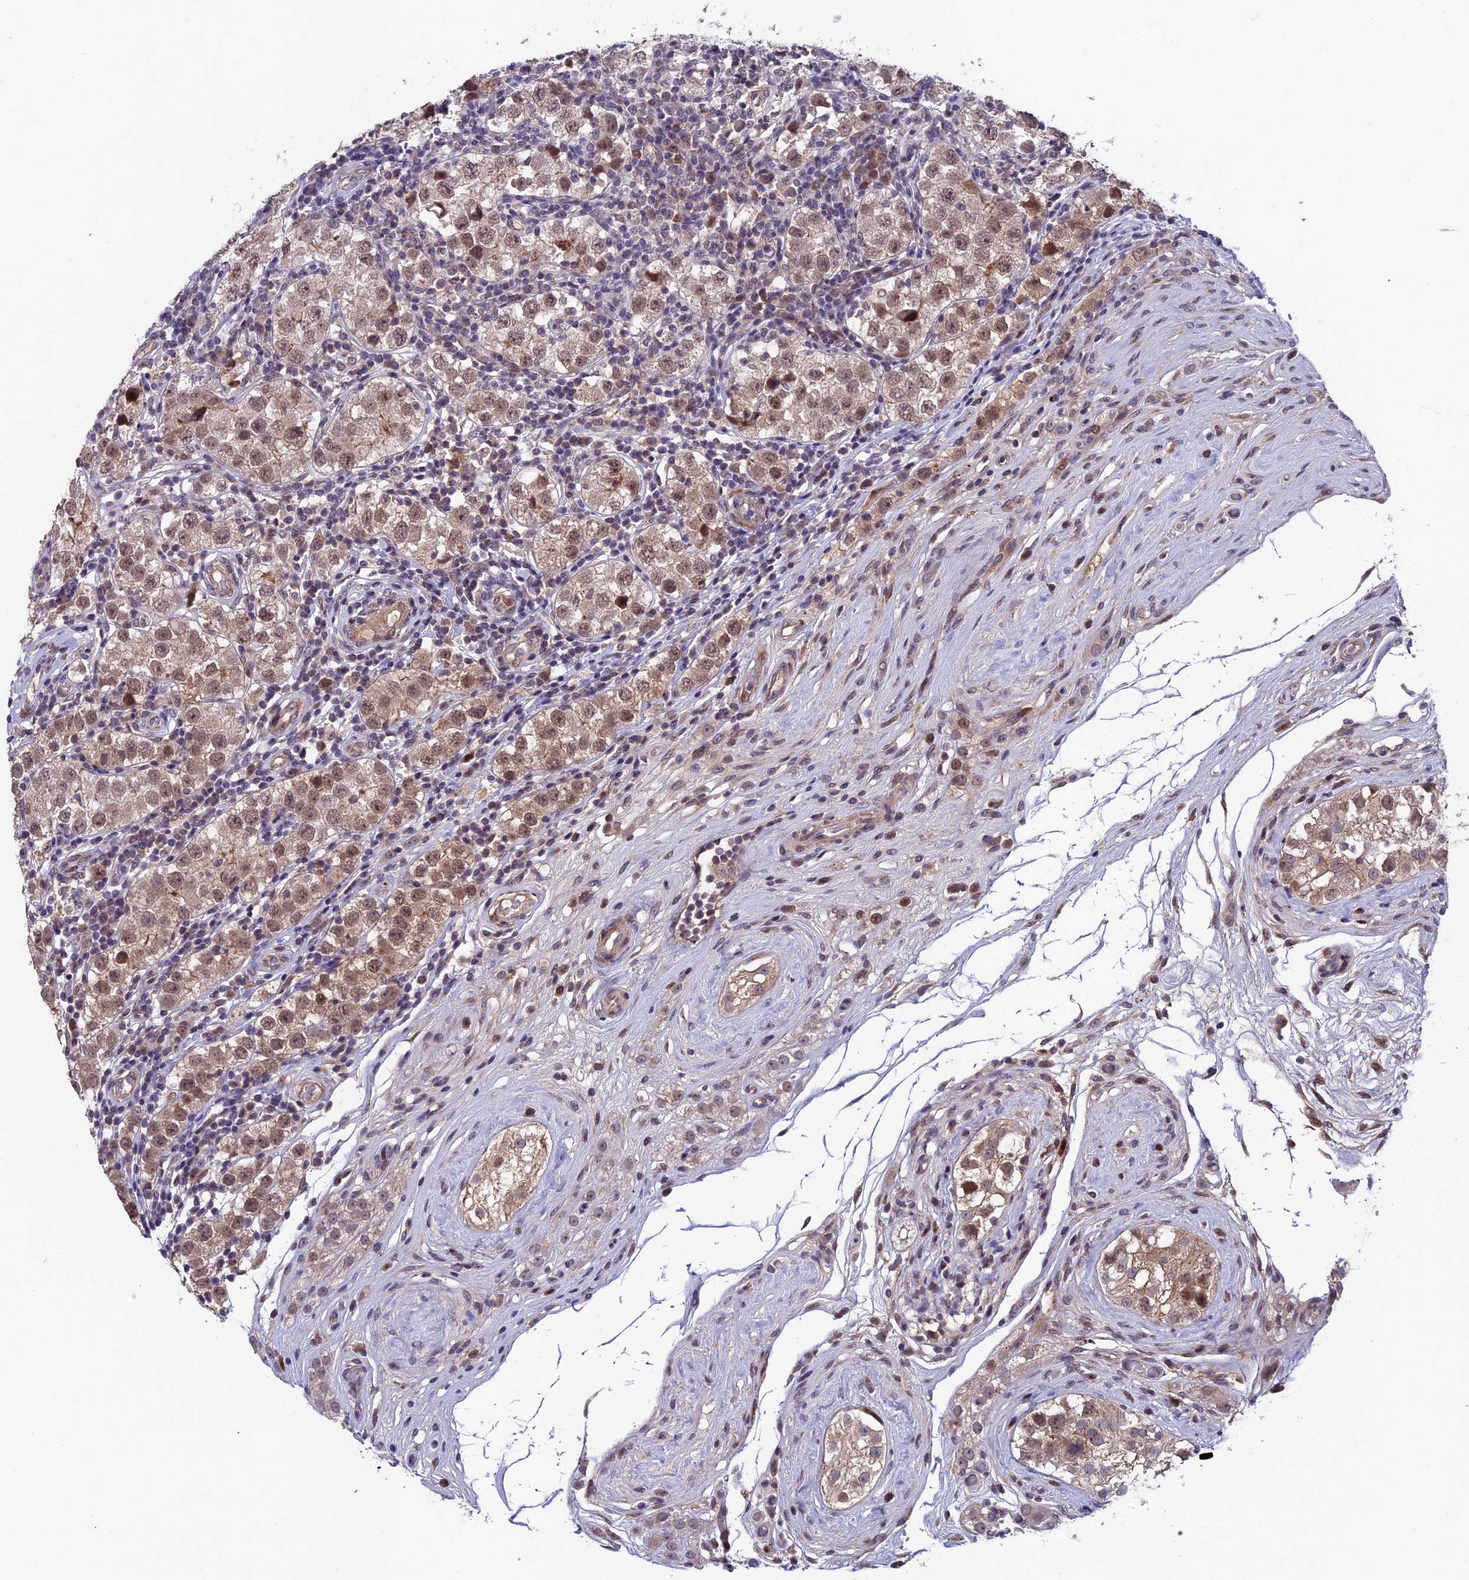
{"staining": {"intensity": "moderate", "quantity": ">75%", "location": "cytoplasmic/membranous,nuclear"}, "tissue": "testis cancer", "cell_type": "Tumor cells", "image_type": "cancer", "snomed": [{"axis": "morphology", "description": "Seminoma, NOS"}, {"axis": "topography", "description": "Testis"}], "caption": "Testis cancer (seminoma) tissue shows moderate cytoplasmic/membranous and nuclear positivity in approximately >75% of tumor cells, visualized by immunohistochemistry. (brown staining indicates protein expression, while blue staining denotes nuclei).", "gene": "SIPA1L3", "patient": {"sex": "male", "age": 34}}